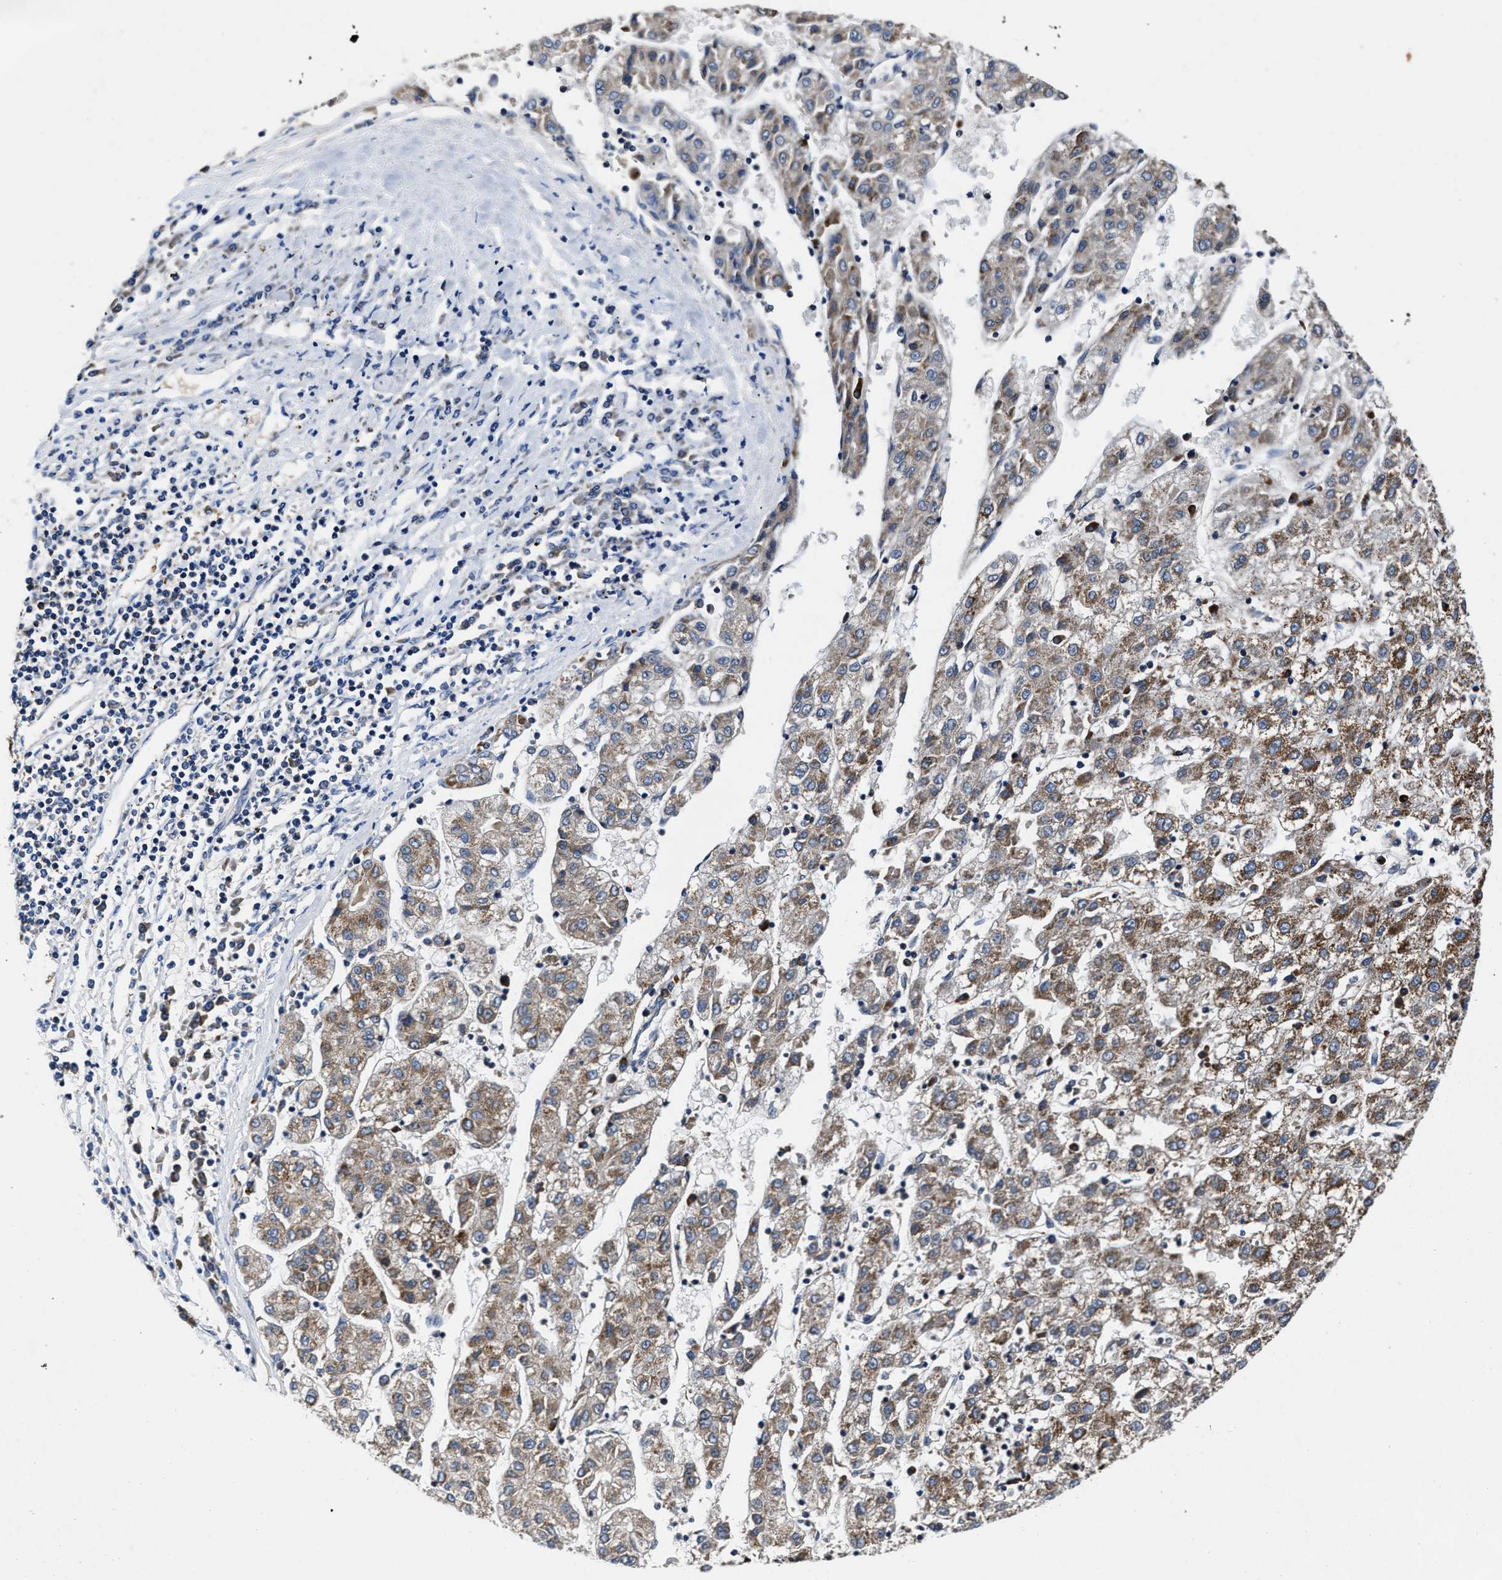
{"staining": {"intensity": "moderate", "quantity": ">75%", "location": "cytoplasmic/membranous"}, "tissue": "liver cancer", "cell_type": "Tumor cells", "image_type": "cancer", "snomed": [{"axis": "morphology", "description": "Carcinoma, Hepatocellular, NOS"}, {"axis": "topography", "description": "Liver"}], "caption": "Immunohistochemistry (DAB) staining of human liver cancer (hepatocellular carcinoma) demonstrates moderate cytoplasmic/membranous protein staining in approximately >75% of tumor cells.", "gene": "PHLPP1", "patient": {"sex": "male", "age": 72}}